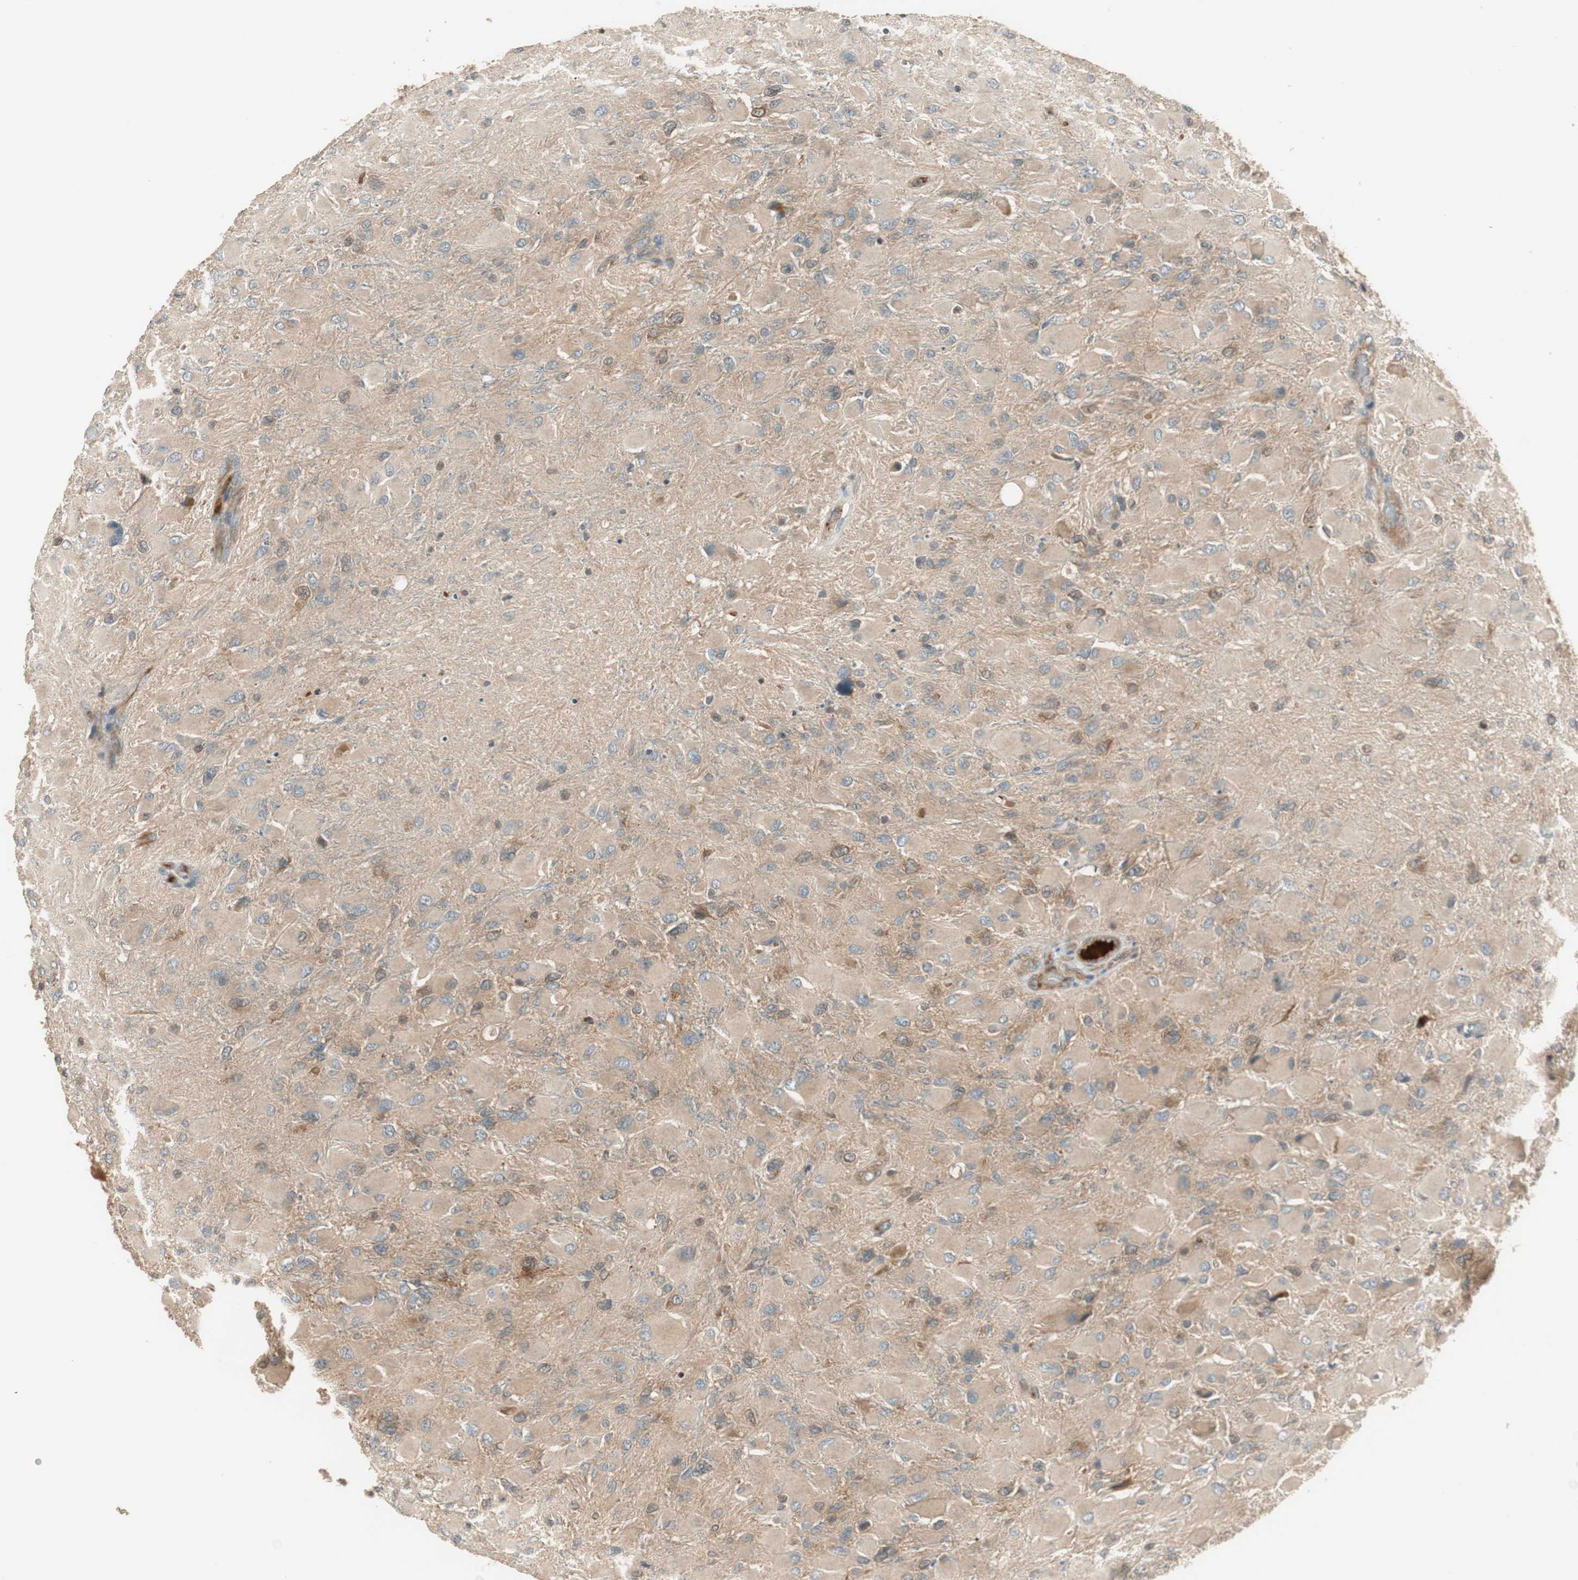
{"staining": {"intensity": "weak", "quantity": "<25%", "location": "cytoplasmic/membranous"}, "tissue": "glioma", "cell_type": "Tumor cells", "image_type": "cancer", "snomed": [{"axis": "morphology", "description": "Glioma, malignant, High grade"}, {"axis": "topography", "description": "Cerebral cortex"}], "caption": "Immunohistochemical staining of high-grade glioma (malignant) displays no significant positivity in tumor cells.", "gene": "PFDN5", "patient": {"sex": "female", "age": 36}}